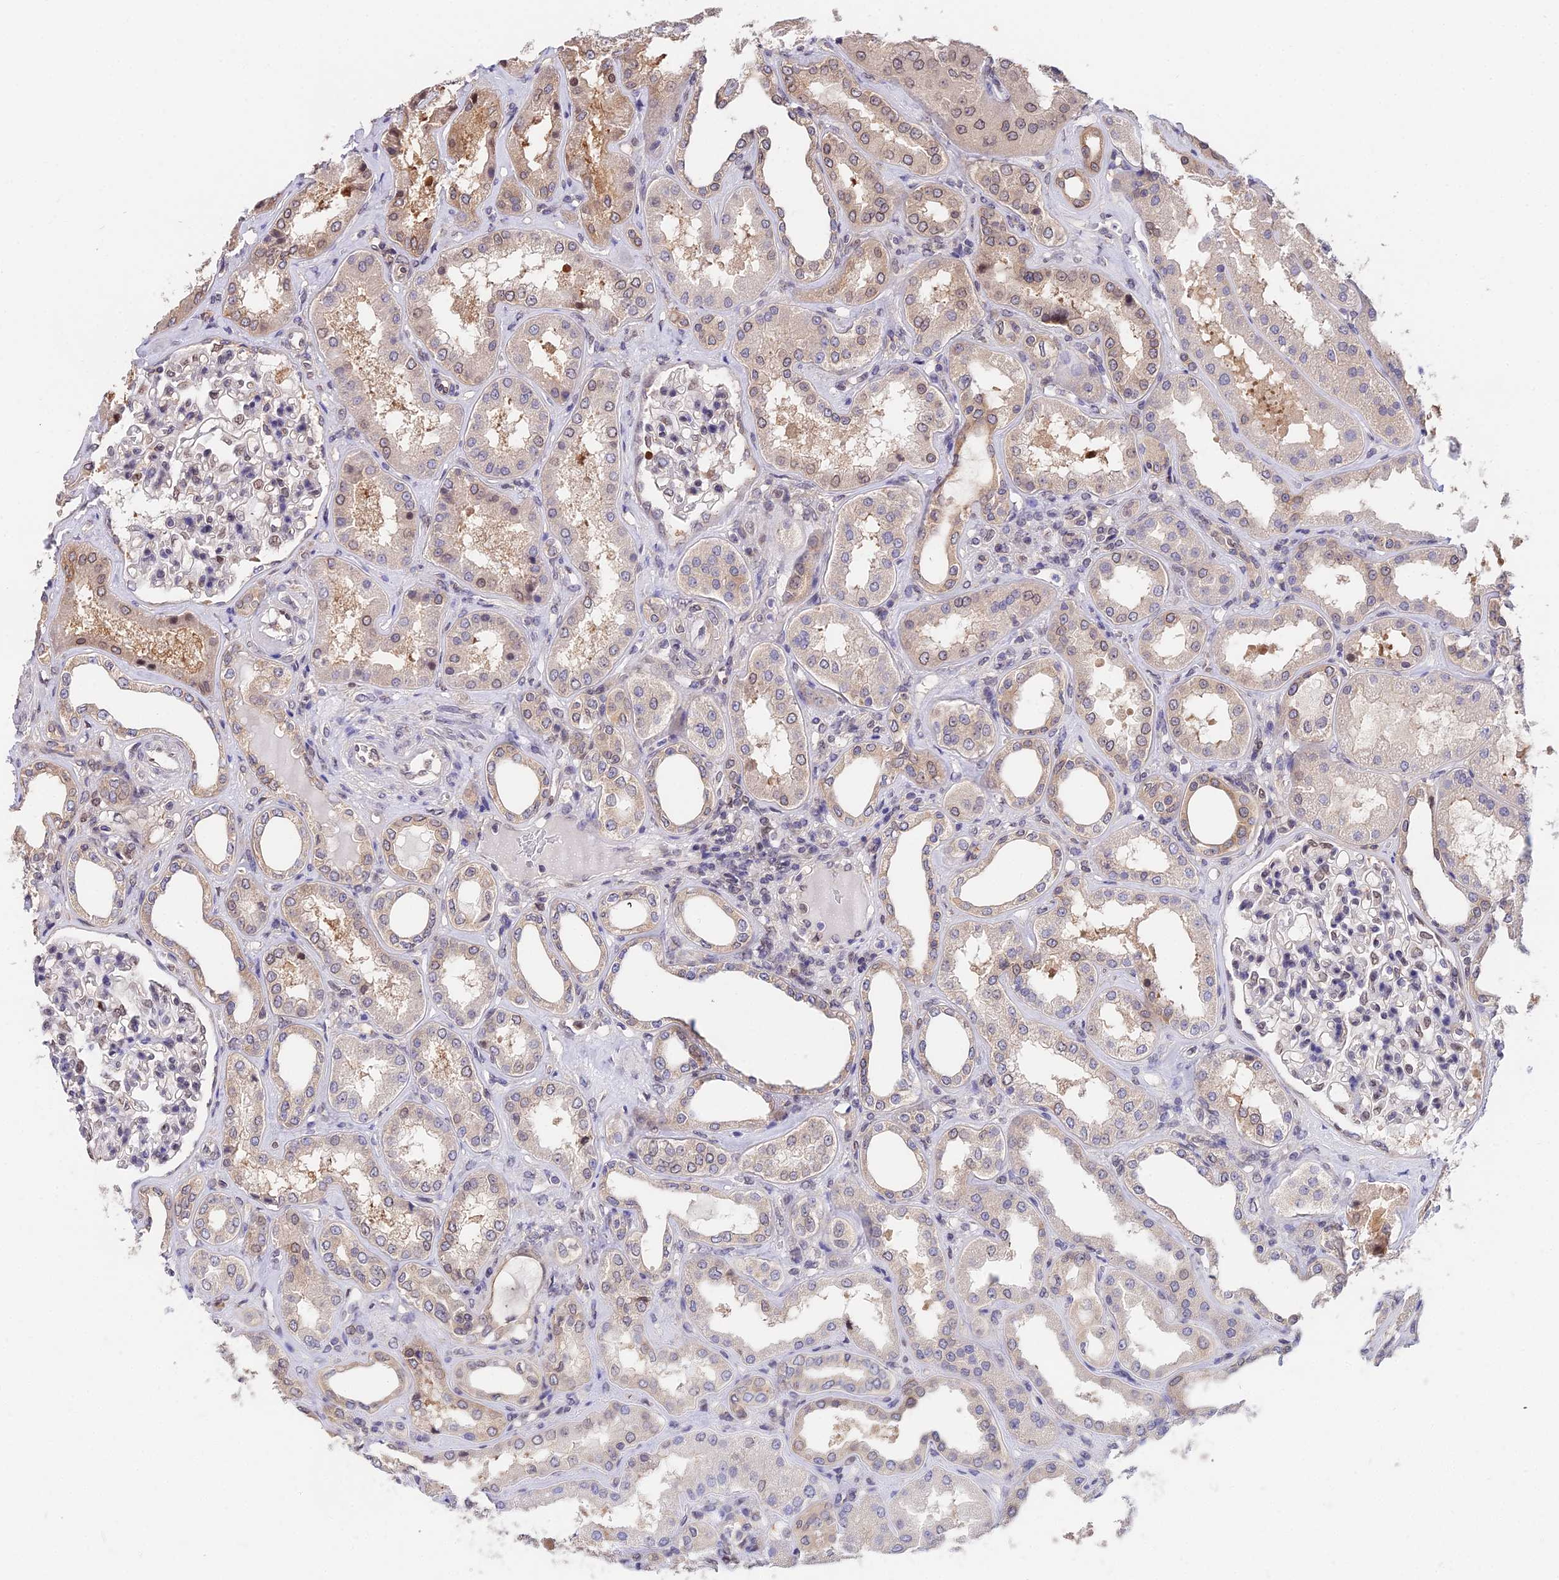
{"staining": {"intensity": "weak", "quantity": "<25%", "location": "nuclear"}, "tissue": "kidney", "cell_type": "Cells in glomeruli", "image_type": "normal", "snomed": [{"axis": "morphology", "description": "Normal tissue, NOS"}, {"axis": "topography", "description": "Kidney"}], "caption": "Immunohistochemistry histopathology image of unremarkable kidney stained for a protein (brown), which reveals no staining in cells in glomeruli.", "gene": "INPP4A", "patient": {"sex": "female", "age": 56}}